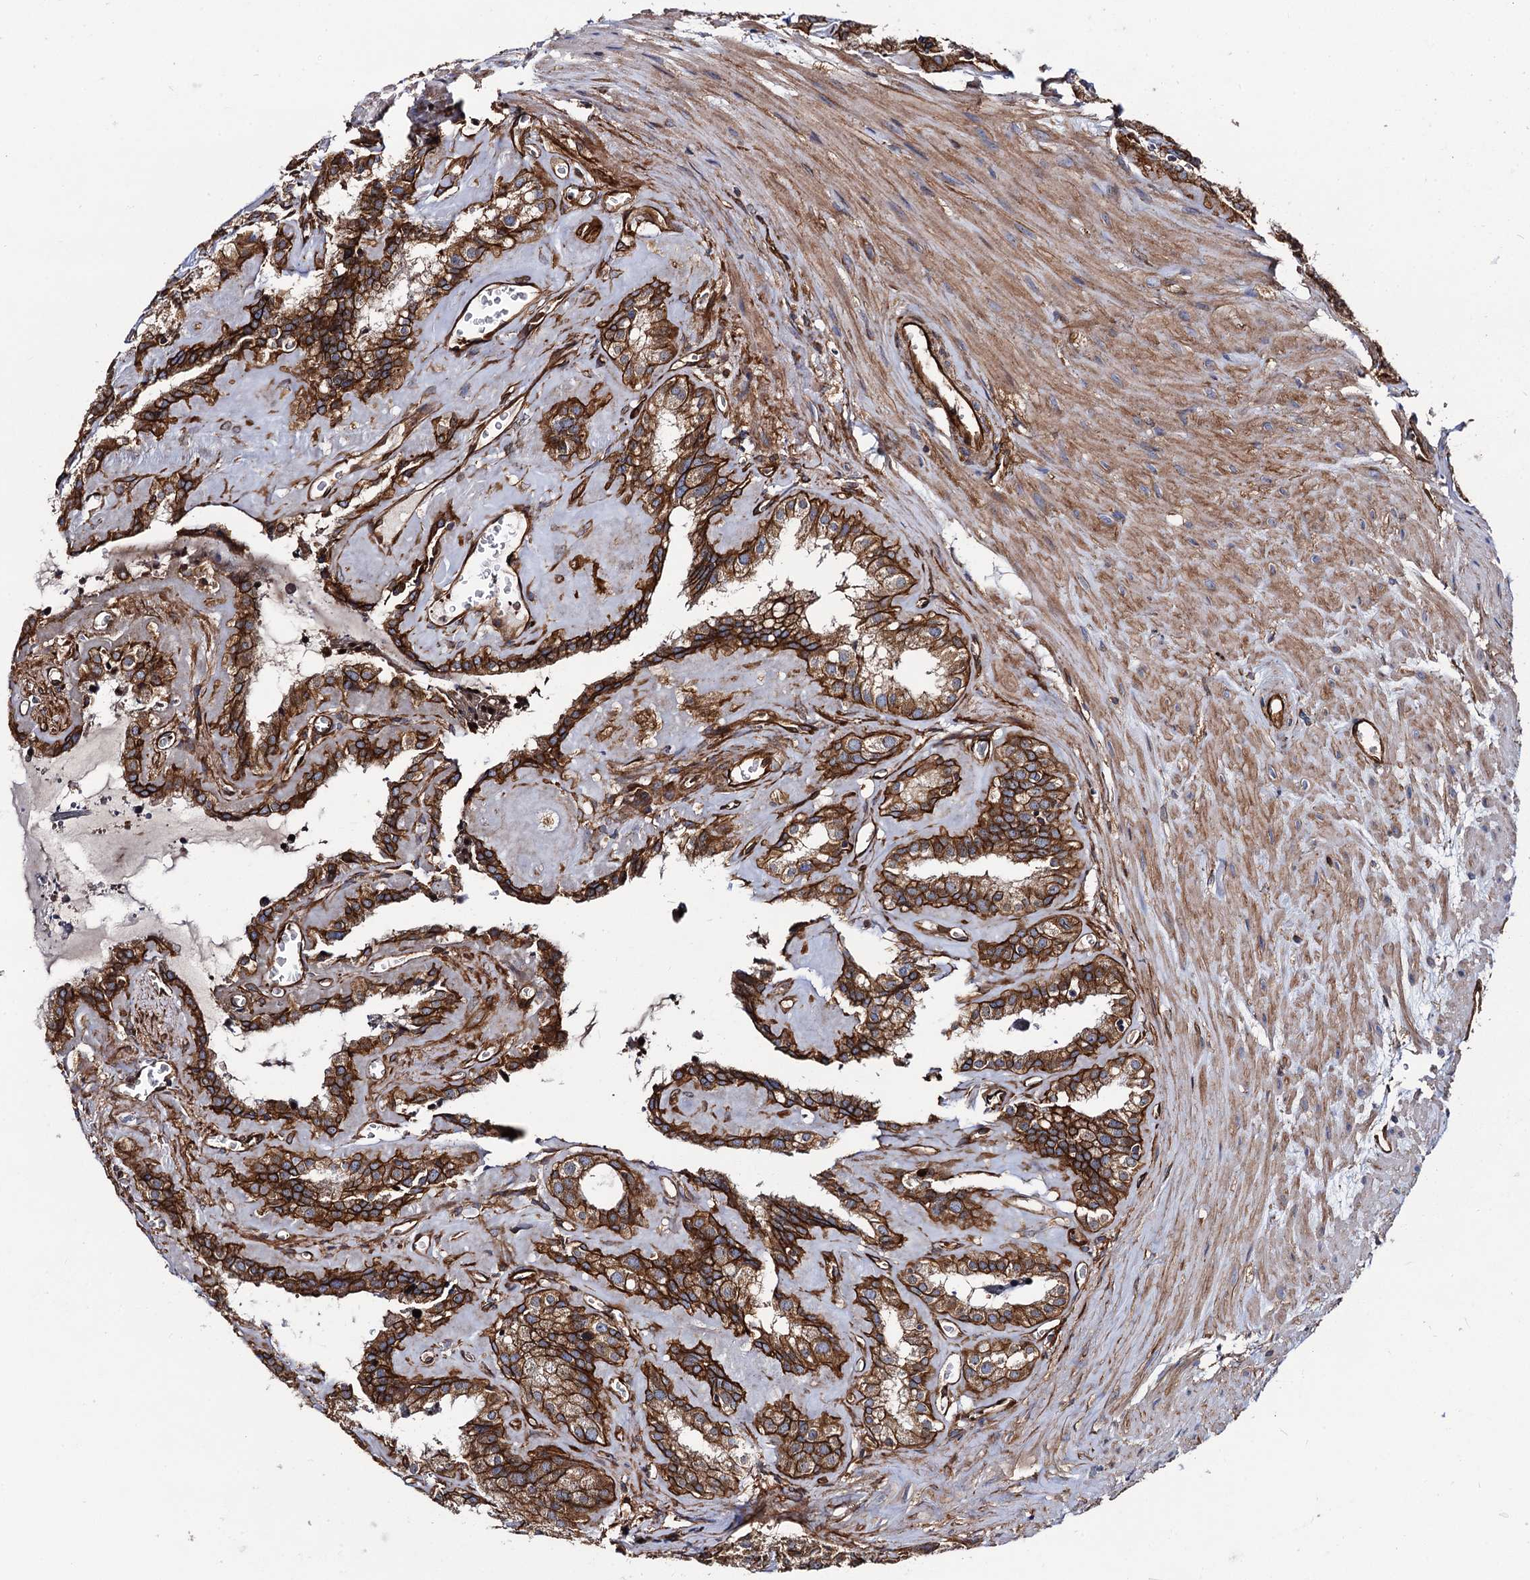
{"staining": {"intensity": "strong", "quantity": ">75%", "location": "cytoplasmic/membranous"}, "tissue": "seminal vesicle", "cell_type": "Glandular cells", "image_type": "normal", "snomed": [{"axis": "morphology", "description": "Normal tissue, NOS"}, {"axis": "topography", "description": "Prostate"}, {"axis": "topography", "description": "Seminal veicle"}], "caption": "High-power microscopy captured an immunohistochemistry (IHC) image of unremarkable seminal vesicle, revealing strong cytoplasmic/membranous staining in approximately >75% of glandular cells. (DAB IHC, brown staining for protein, blue staining for nuclei).", "gene": "CIP2A", "patient": {"sex": "male", "age": 59}}